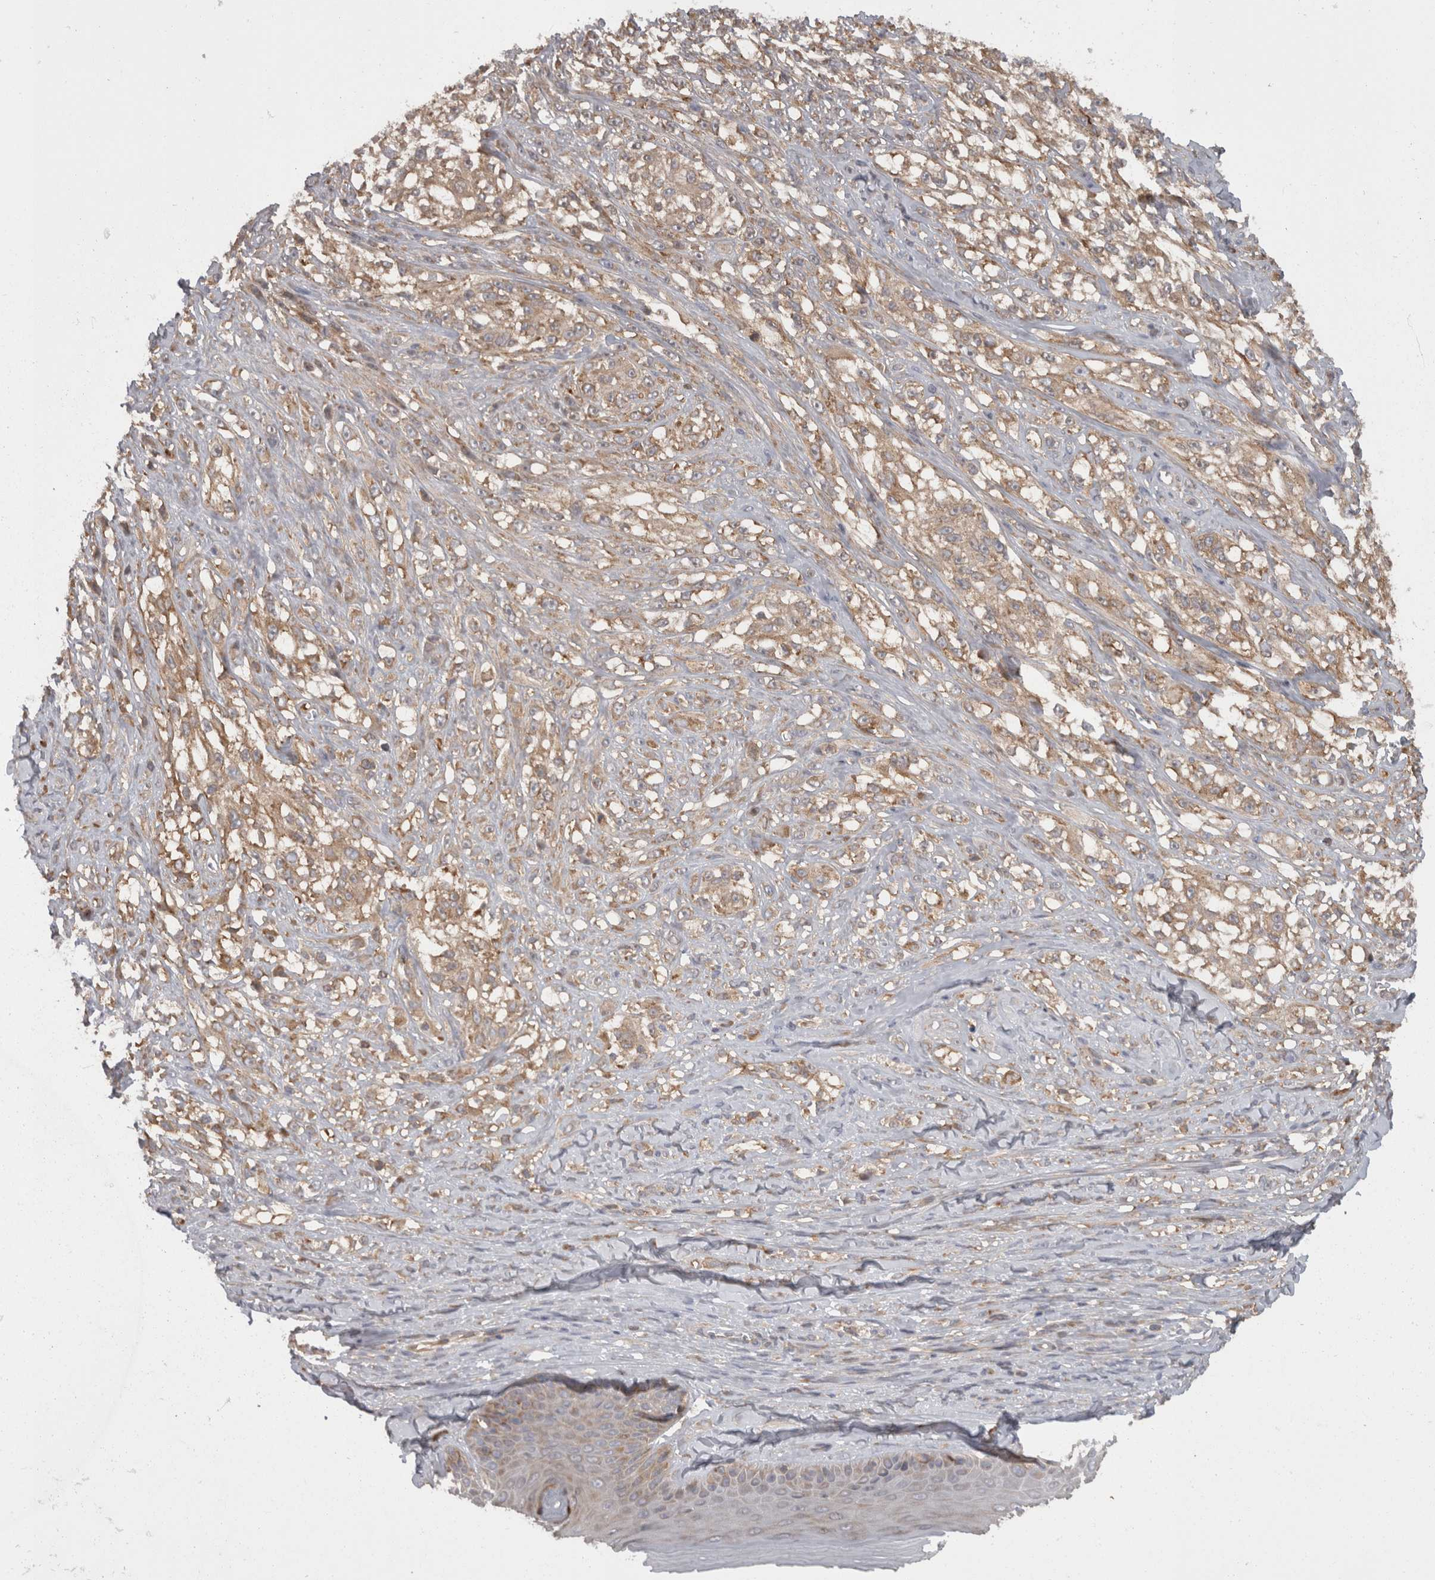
{"staining": {"intensity": "weak", "quantity": ">75%", "location": "cytoplasmic/membranous"}, "tissue": "melanoma", "cell_type": "Tumor cells", "image_type": "cancer", "snomed": [{"axis": "morphology", "description": "Malignant melanoma, NOS"}, {"axis": "topography", "description": "Skin of head"}], "caption": "Immunohistochemistry (IHC) staining of melanoma, which reveals low levels of weak cytoplasmic/membranous expression in approximately >75% of tumor cells indicating weak cytoplasmic/membranous protein positivity. The staining was performed using DAB (3,3'-diaminobenzidine) (brown) for protein detection and nuclei were counterstained in hematoxylin (blue).", "gene": "SMCR8", "patient": {"sex": "male", "age": 83}}